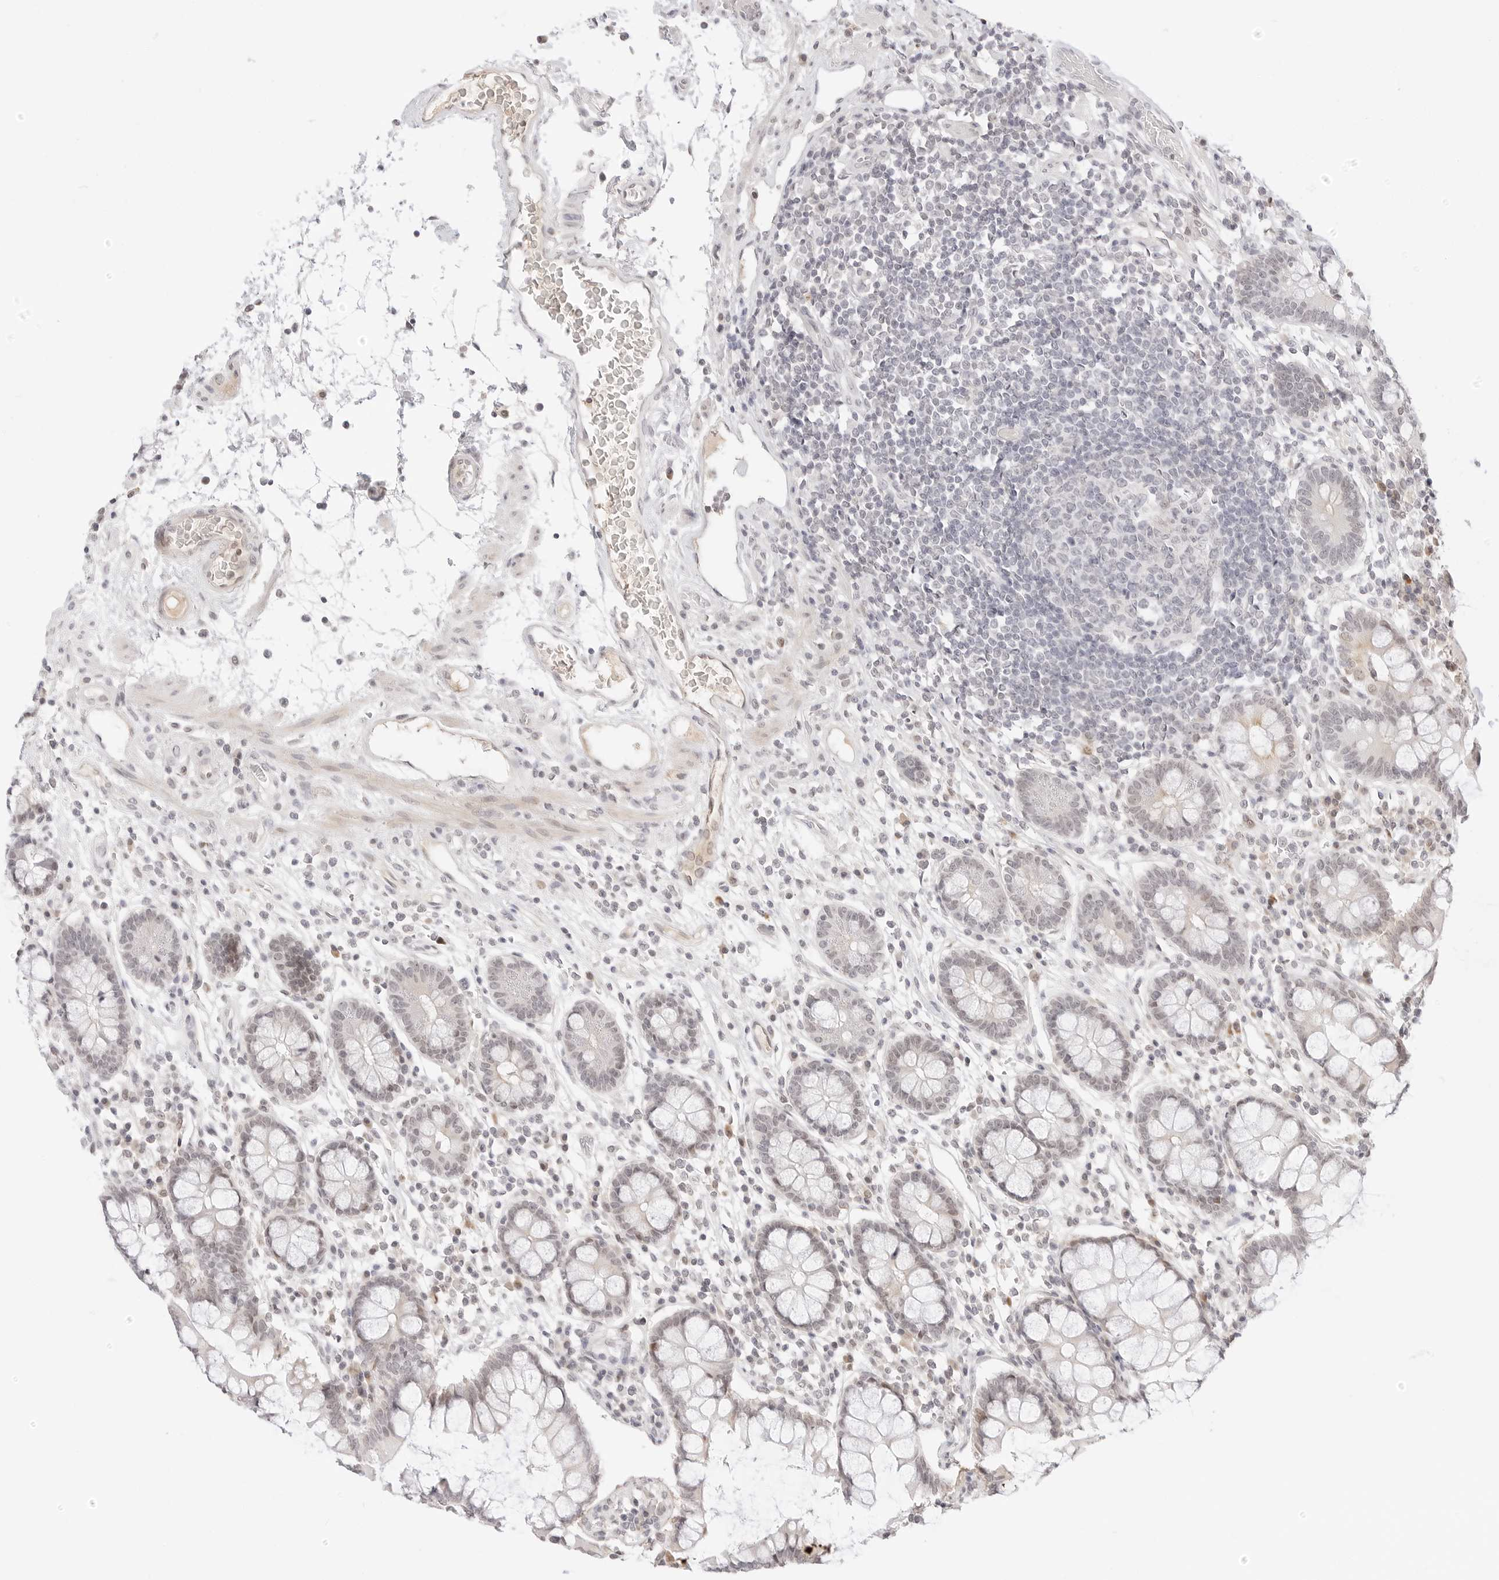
{"staining": {"intensity": "negative", "quantity": "none", "location": "none"}, "tissue": "colon", "cell_type": "Endothelial cells", "image_type": "normal", "snomed": [{"axis": "morphology", "description": "Normal tissue, NOS"}, {"axis": "topography", "description": "Colon"}], "caption": "Immunohistochemistry histopathology image of unremarkable human colon stained for a protein (brown), which reveals no positivity in endothelial cells.", "gene": "XKR4", "patient": {"sex": "female", "age": 79}}